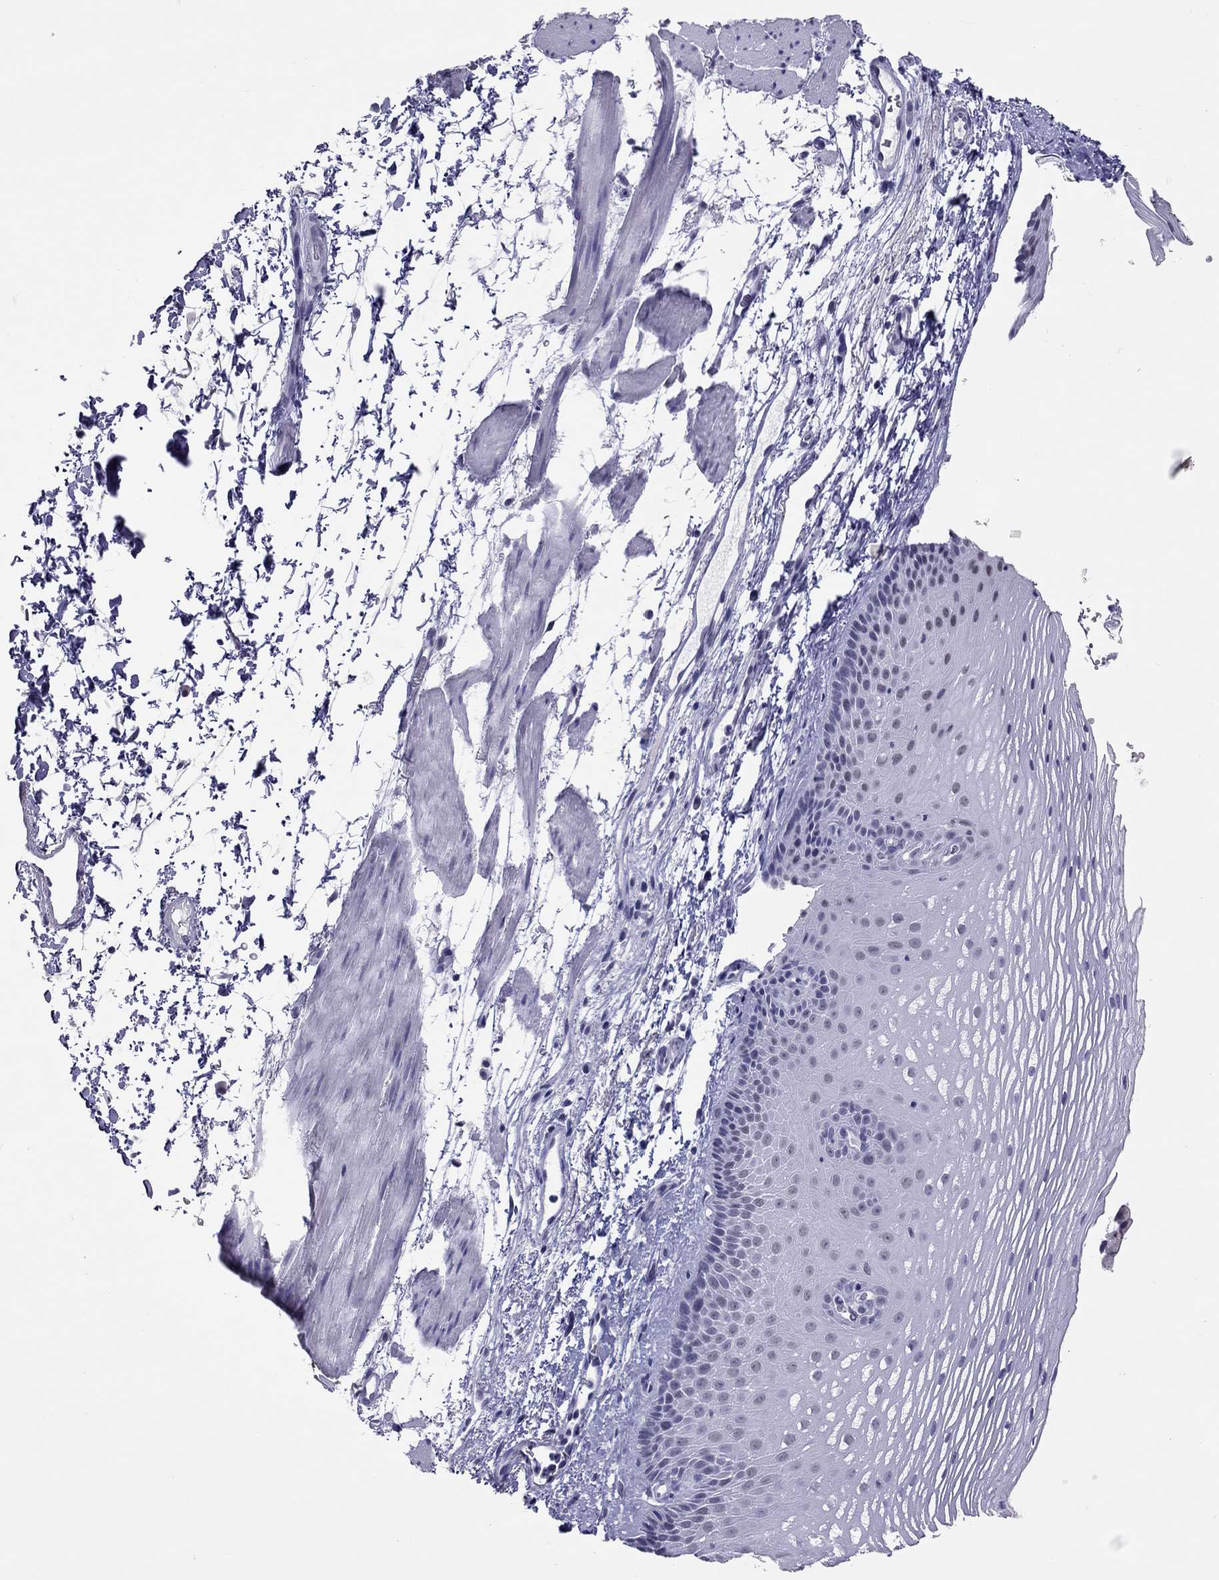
{"staining": {"intensity": "negative", "quantity": "none", "location": "none"}, "tissue": "esophagus", "cell_type": "Squamous epithelial cells", "image_type": "normal", "snomed": [{"axis": "morphology", "description": "Normal tissue, NOS"}, {"axis": "topography", "description": "Esophagus"}], "caption": "Immunohistochemistry micrograph of normal human esophagus stained for a protein (brown), which displays no staining in squamous epithelial cells.", "gene": "JHY", "patient": {"sex": "male", "age": 76}}